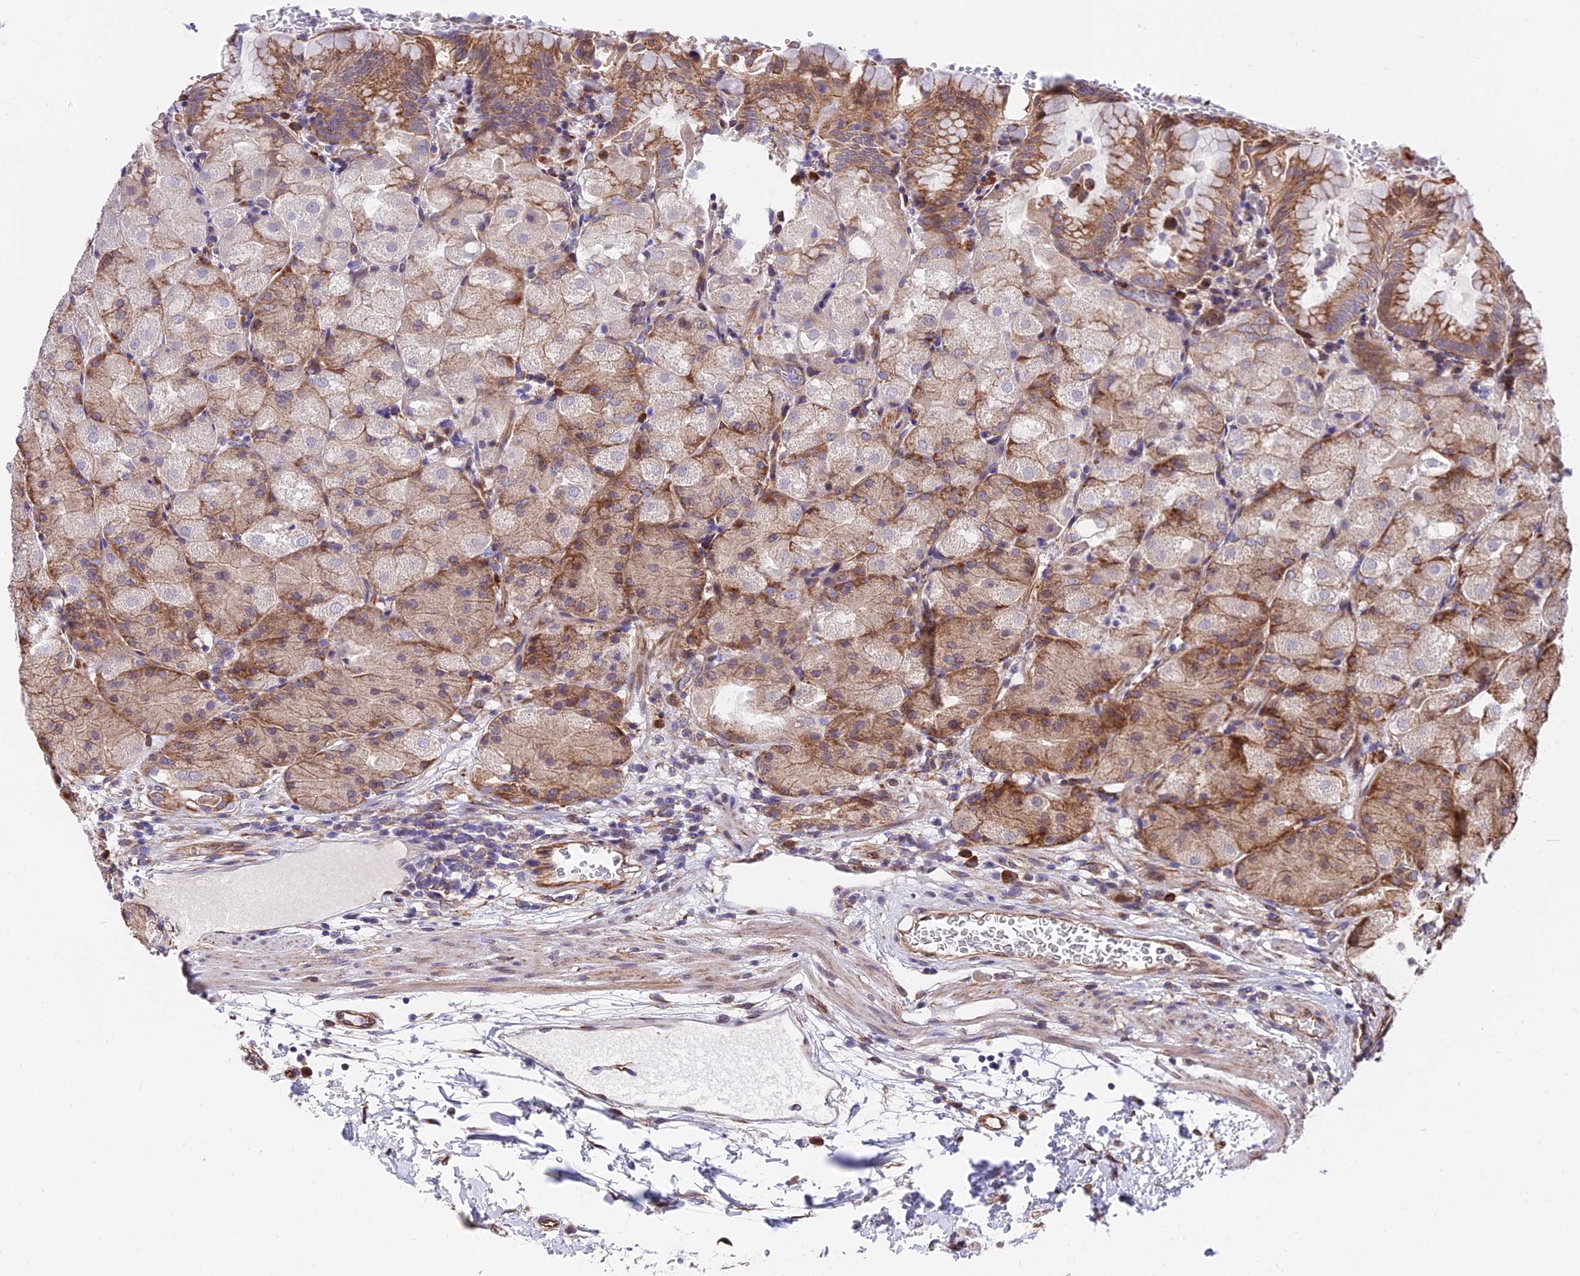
{"staining": {"intensity": "moderate", "quantity": ">75%", "location": "cytoplasmic/membranous"}, "tissue": "stomach", "cell_type": "Glandular cells", "image_type": "normal", "snomed": [{"axis": "morphology", "description": "Normal tissue, NOS"}, {"axis": "topography", "description": "Stomach, upper"}, {"axis": "topography", "description": "Stomach, lower"}], "caption": "The histopathology image shows staining of unremarkable stomach, revealing moderate cytoplasmic/membranous protein staining (brown color) within glandular cells.", "gene": "EXOC3L4", "patient": {"sex": "male", "age": 62}}